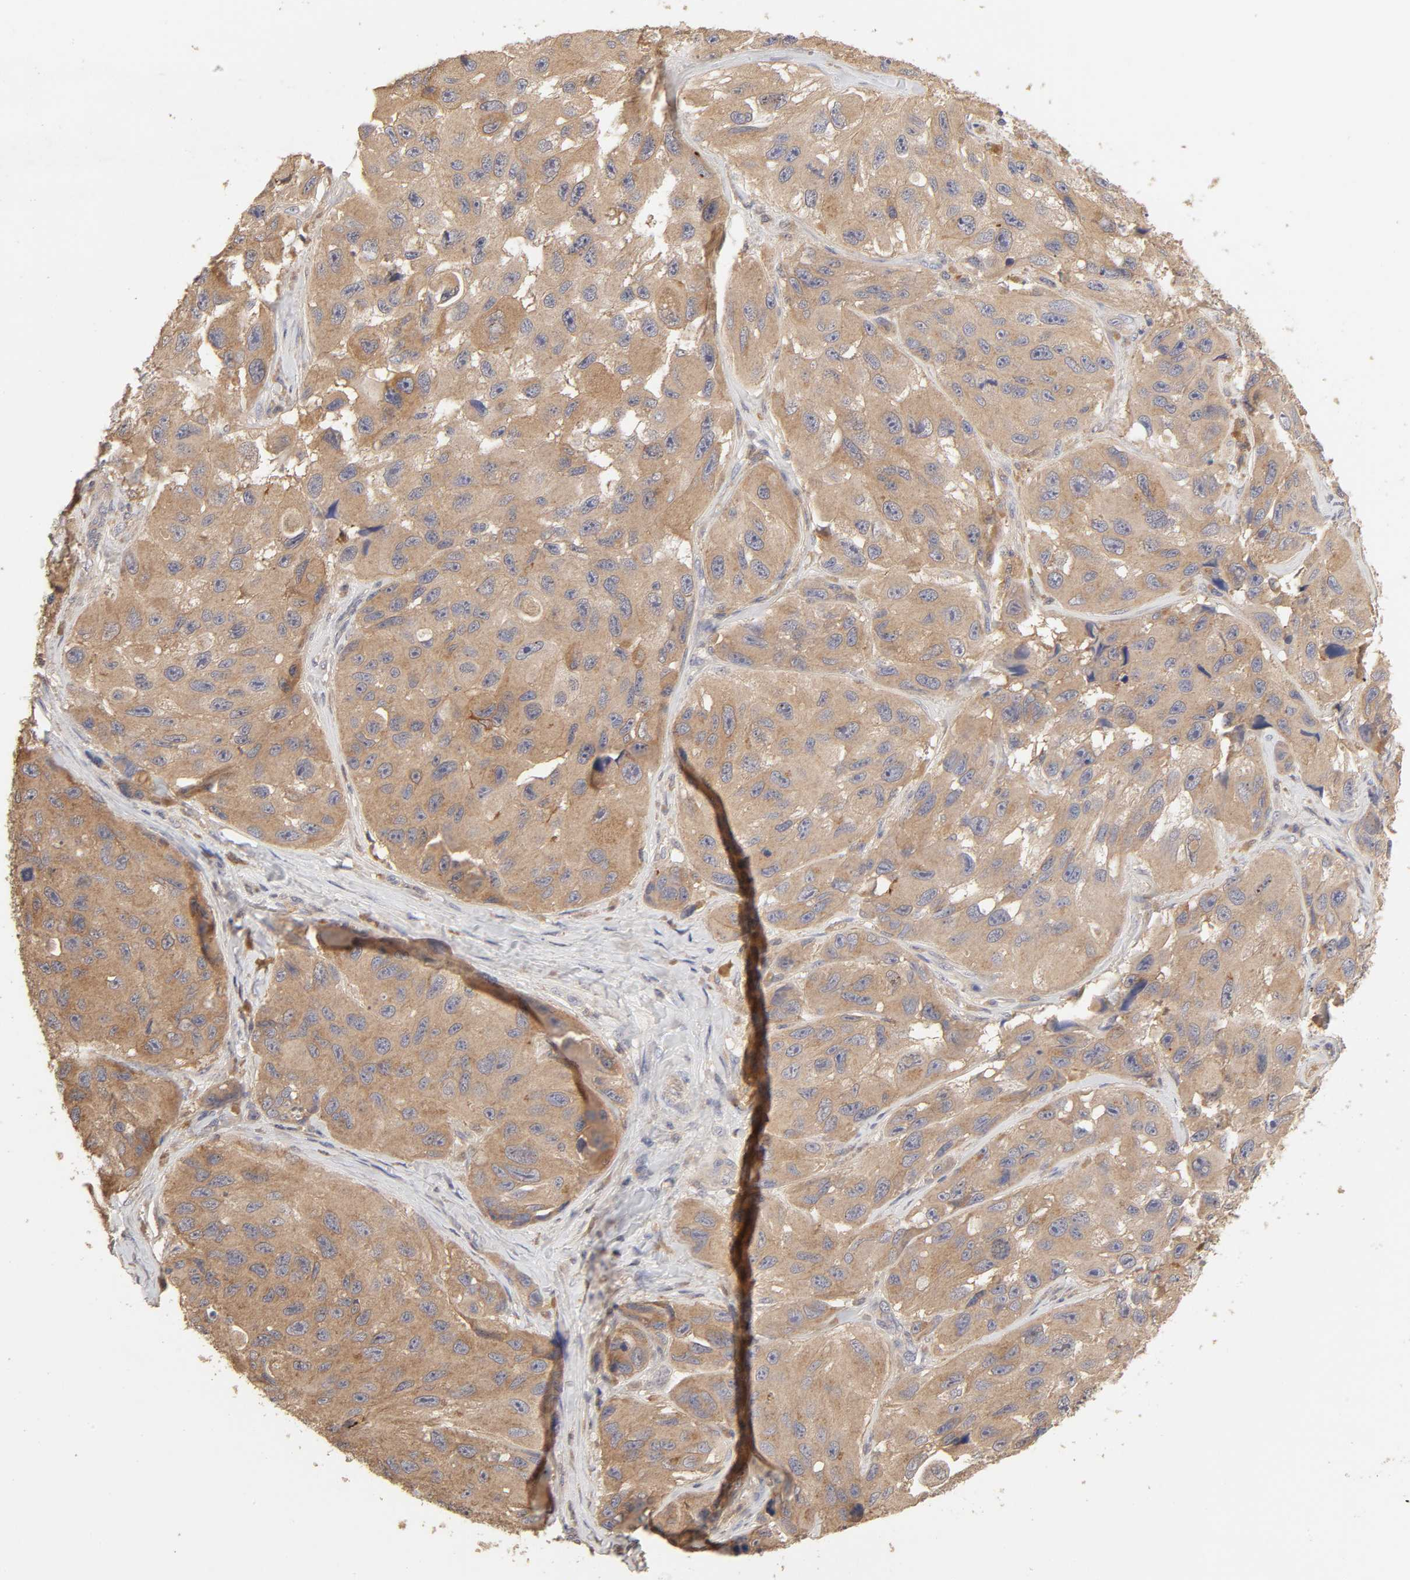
{"staining": {"intensity": "moderate", "quantity": ">75%", "location": "cytoplasmic/membranous"}, "tissue": "melanoma", "cell_type": "Tumor cells", "image_type": "cancer", "snomed": [{"axis": "morphology", "description": "Malignant melanoma, NOS"}, {"axis": "topography", "description": "Skin"}], "caption": "Malignant melanoma was stained to show a protein in brown. There is medium levels of moderate cytoplasmic/membranous staining in approximately >75% of tumor cells. The staining is performed using DAB brown chromogen to label protein expression. The nuclei are counter-stained blue using hematoxylin.", "gene": "AP1G2", "patient": {"sex": "female", "age": 73}}